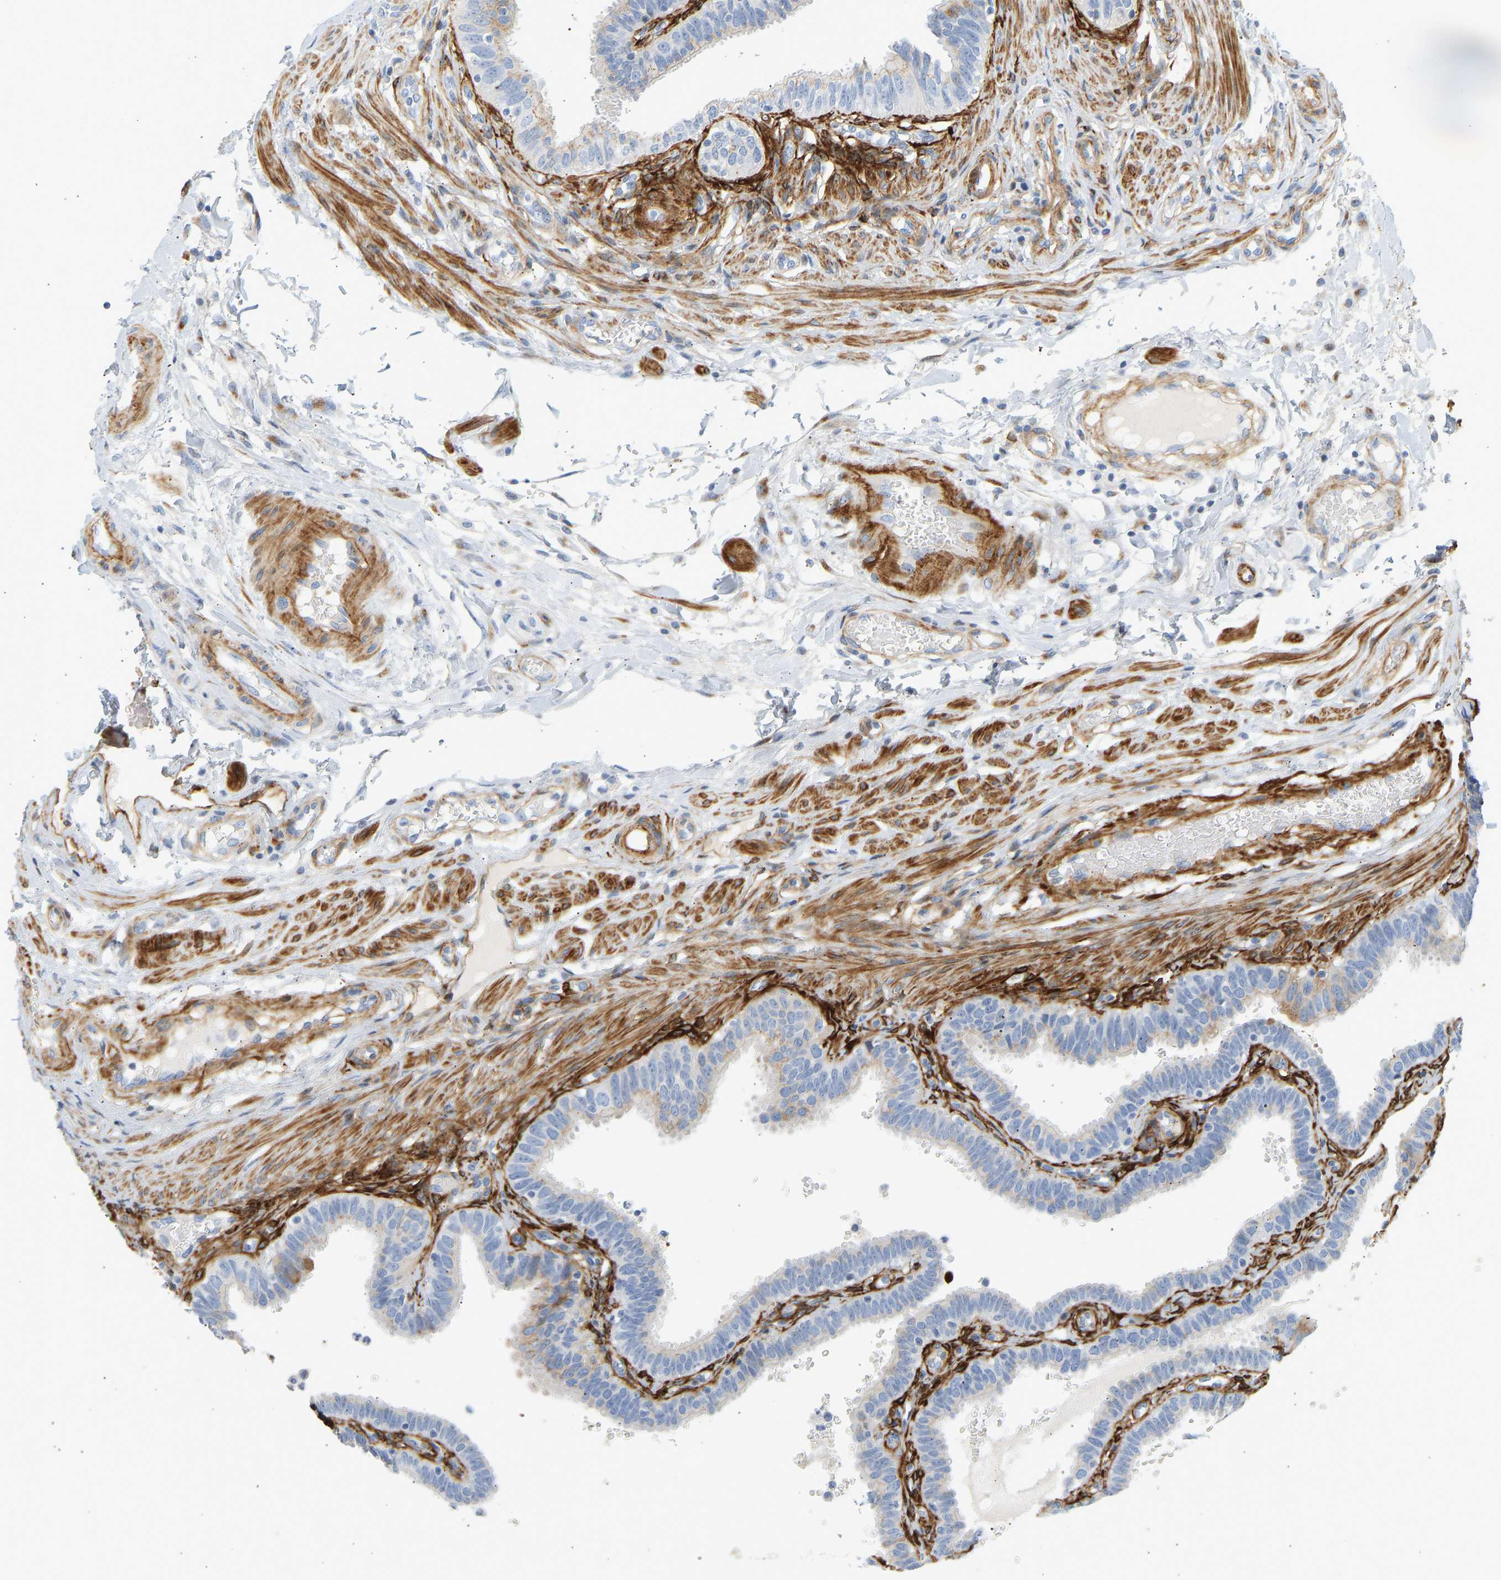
{"staining": {"intensity": "moderate", "quantity": "<25%", "location": "cytoplasmic/membranous"}, "tissue": "fallopian tube", "cell_type": "Glandular cells", "image_type": "normal", "snomed": [{"axis": "morphology", "description": "Normal tissue, NOS"}, {"axis": "topography", "description": "Fallopian tube"}, {"axis": "topography", "description": "Placenta"}], "caption": "Normal fallopian tube reveals moderate cytoplasmic/membranous positivity in approximately <25% of glandular cells, visualized by immunohistochemistry.", "gene": "SLC30A7", "patient": {"sex": "female", "age": 34}}